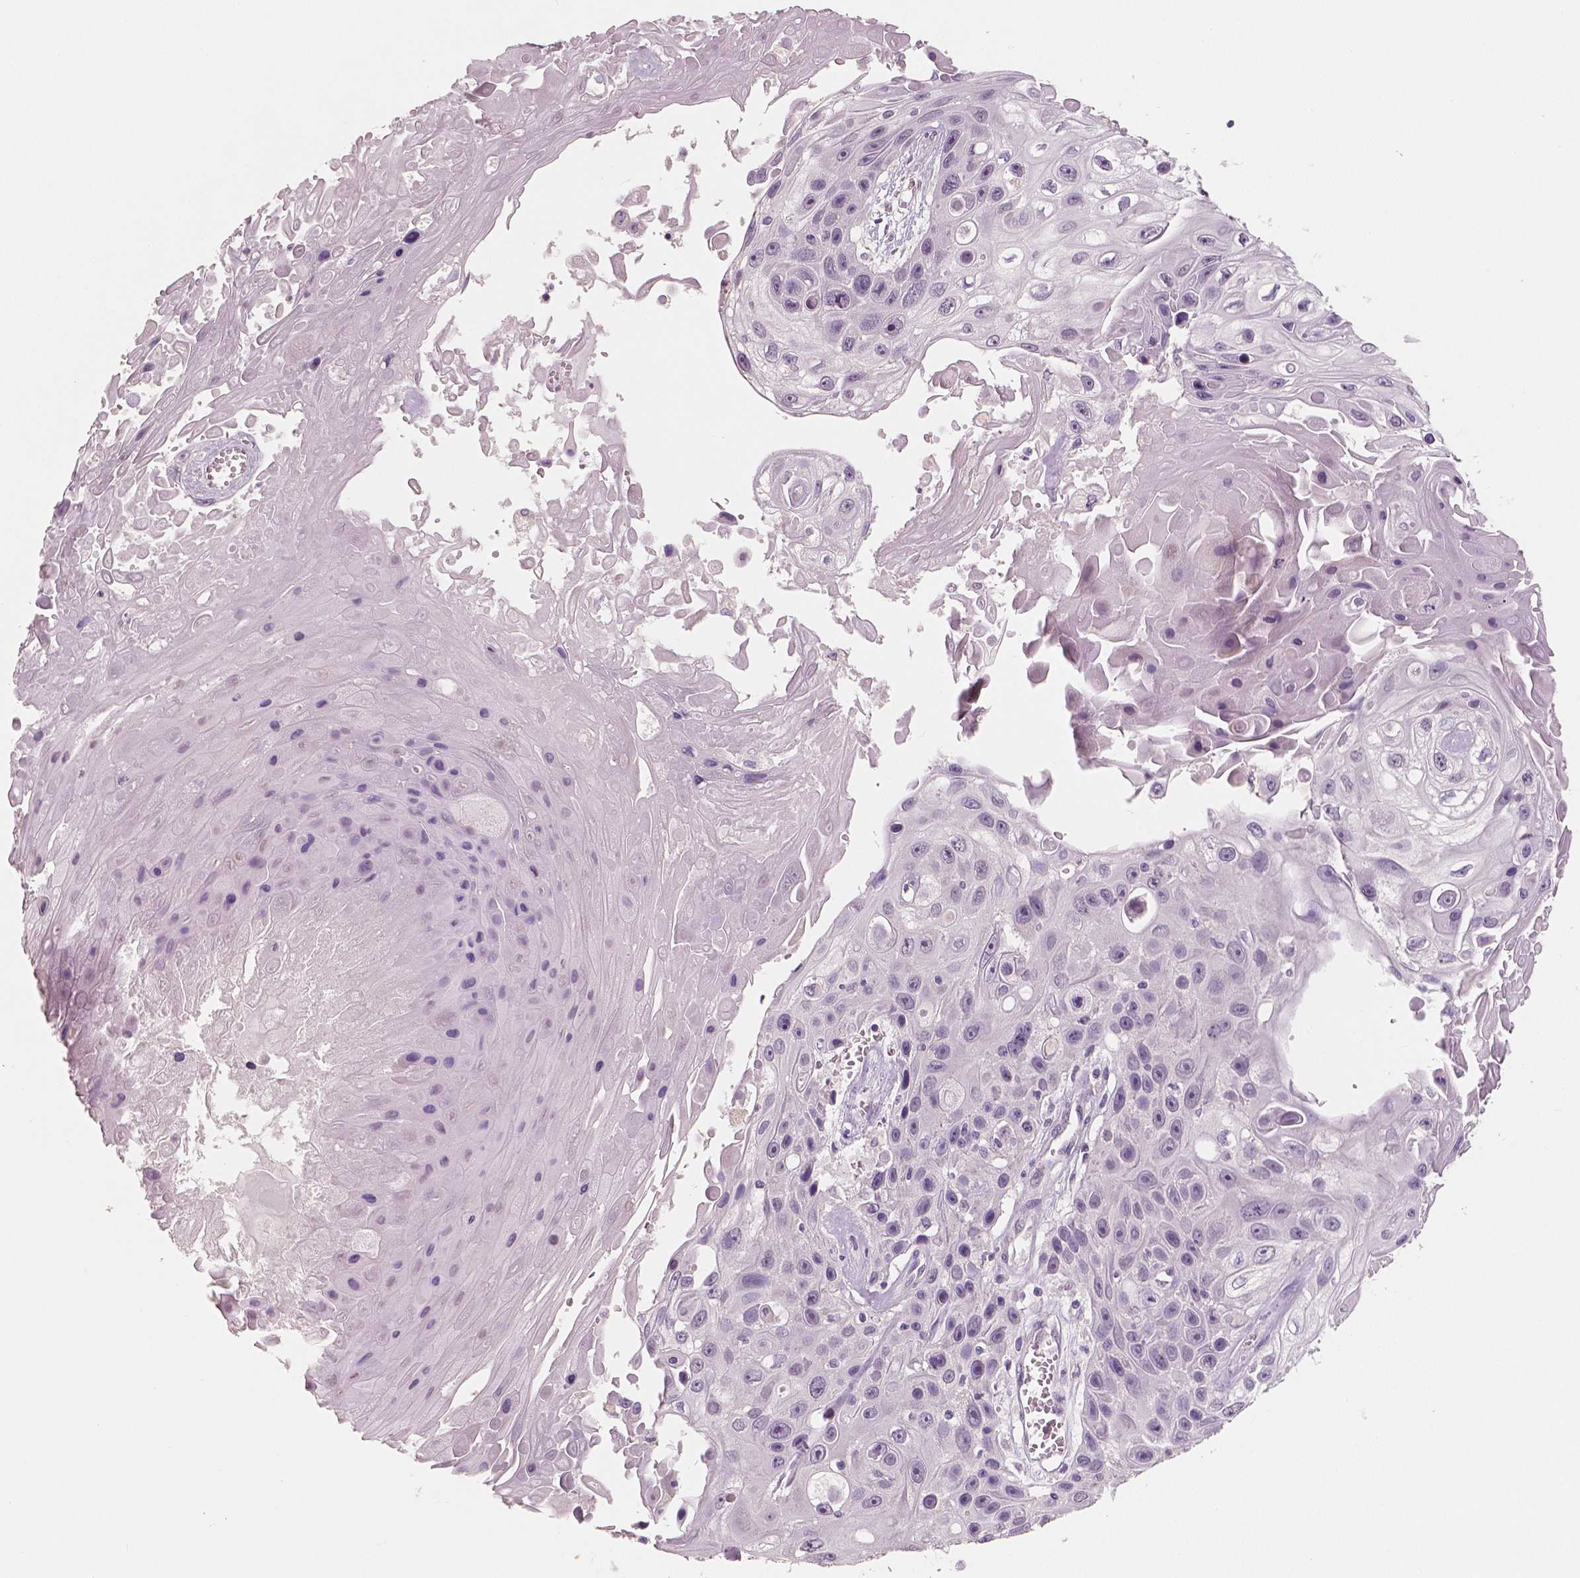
{"staining": {"intensity": "negative", "quantity": "none", "location": "none"}, "tissue": "skin cancer", "cell_type": "Tumor cells", "image_type": "cancer", "snomed": [{"axis": "morphology", "description": "Squamous cell carcinoma, NOS"}, {"axis": "topography", "description": "Skin"}], "caption": "Immunohistochemical staining of skin squamous cell carcinoma shows no significant positivity in tumor cells. (Immunohistochemistry, brightfield microscopy, high magnification).", "gene": "NECAB1", "patient": {"sex": "male", "age": 82}}